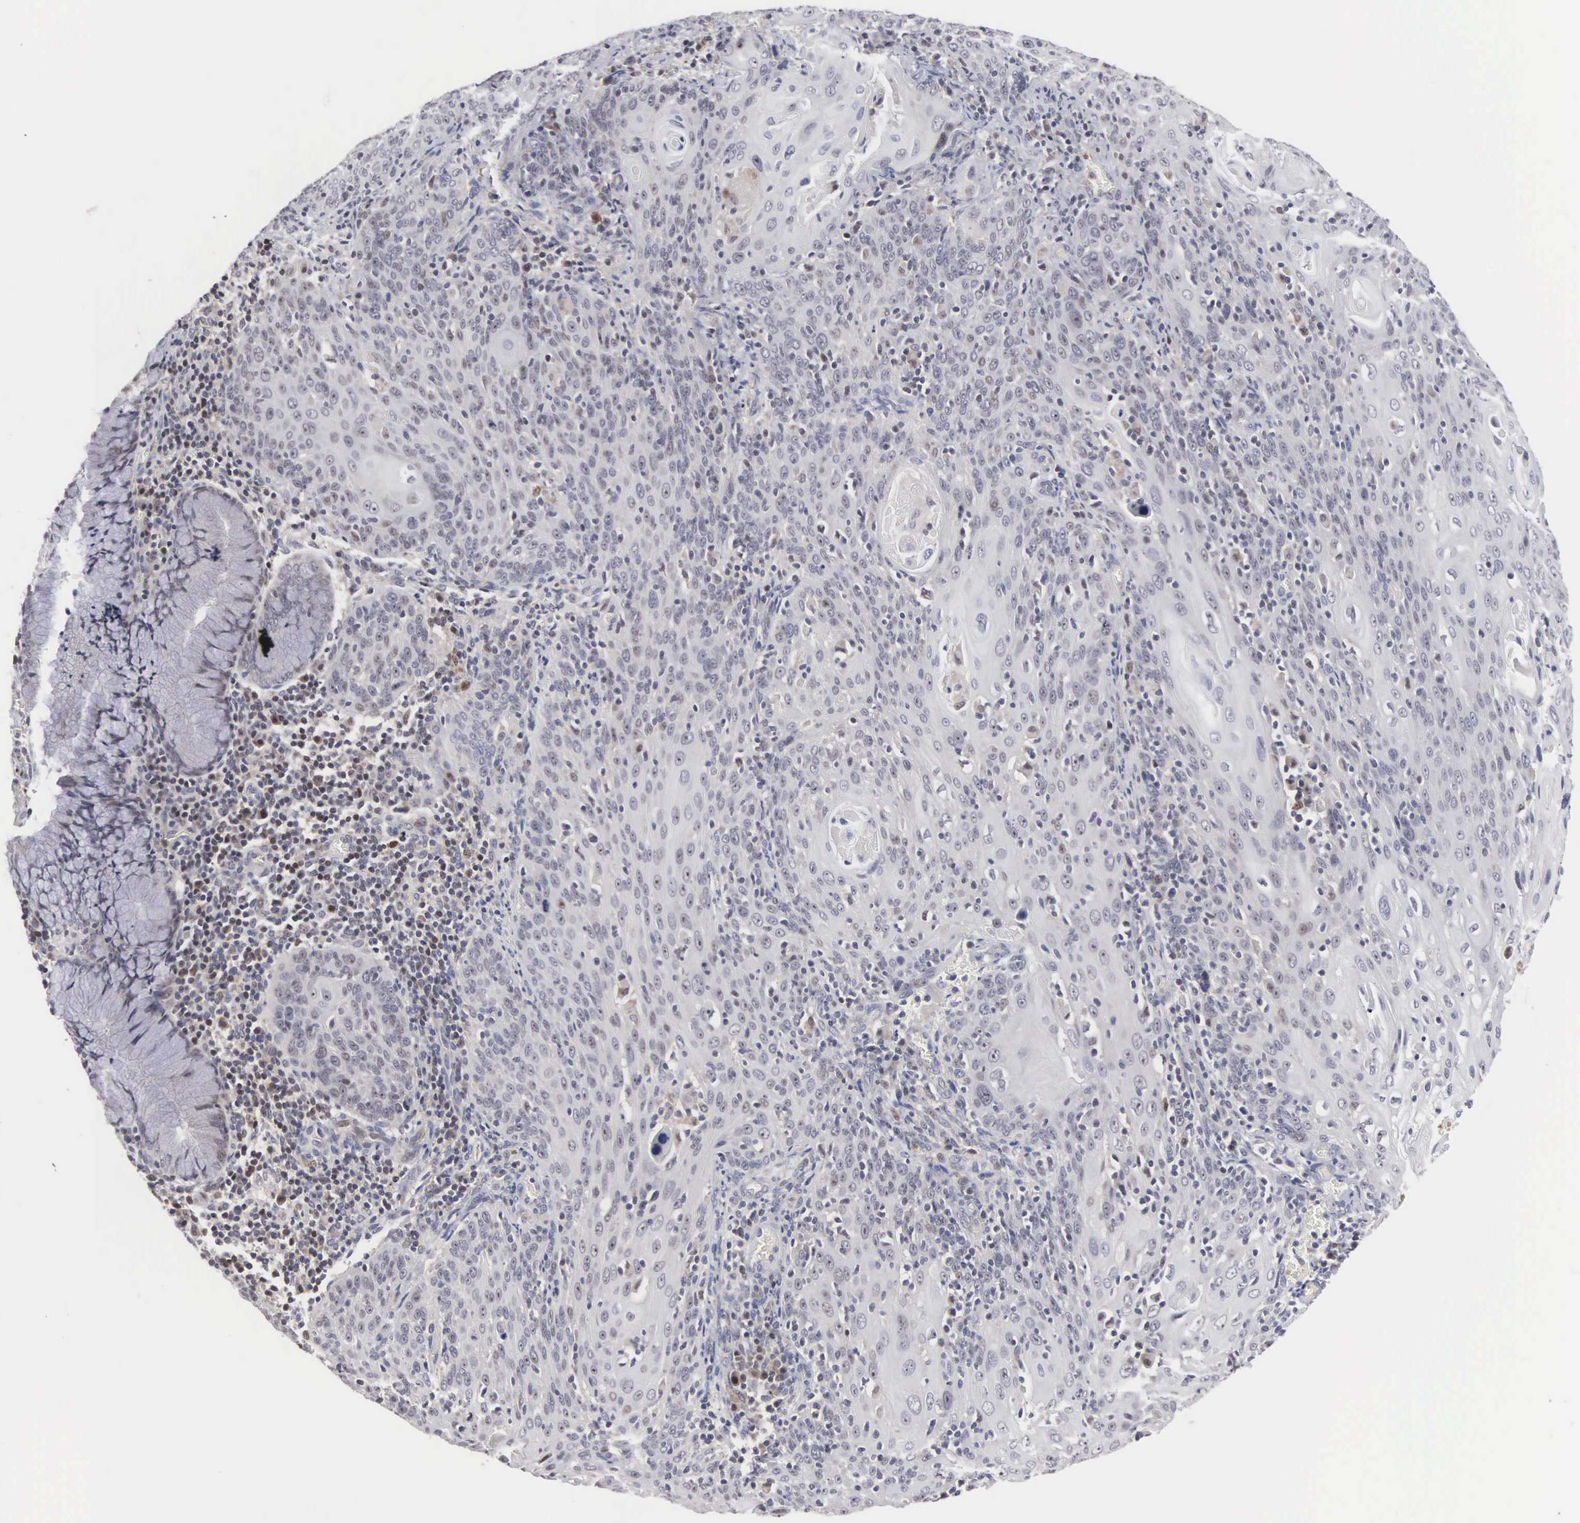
{"staining": {"intensity": "weak", "quantity": "25%-75%", "location": "cytoplasmic/membranous"}, "tissue": "cervical cancer", "cell_type": "Tumor cells", "image_type": "cancer", "snomed": [{"axis": "morphology", "description": "Squamous cell carcinoma, NOS"}, {"axis": "topography", "description": "Cervix"}], "caption": "Protein expression by IHC displays weak cytoplasmic/membranous staining in about 25%-75% of tumor cells in squamous cell carcinoma (cervical).", "gene": "ACOT4", "patient": {"sex": "female", "age": 54}}